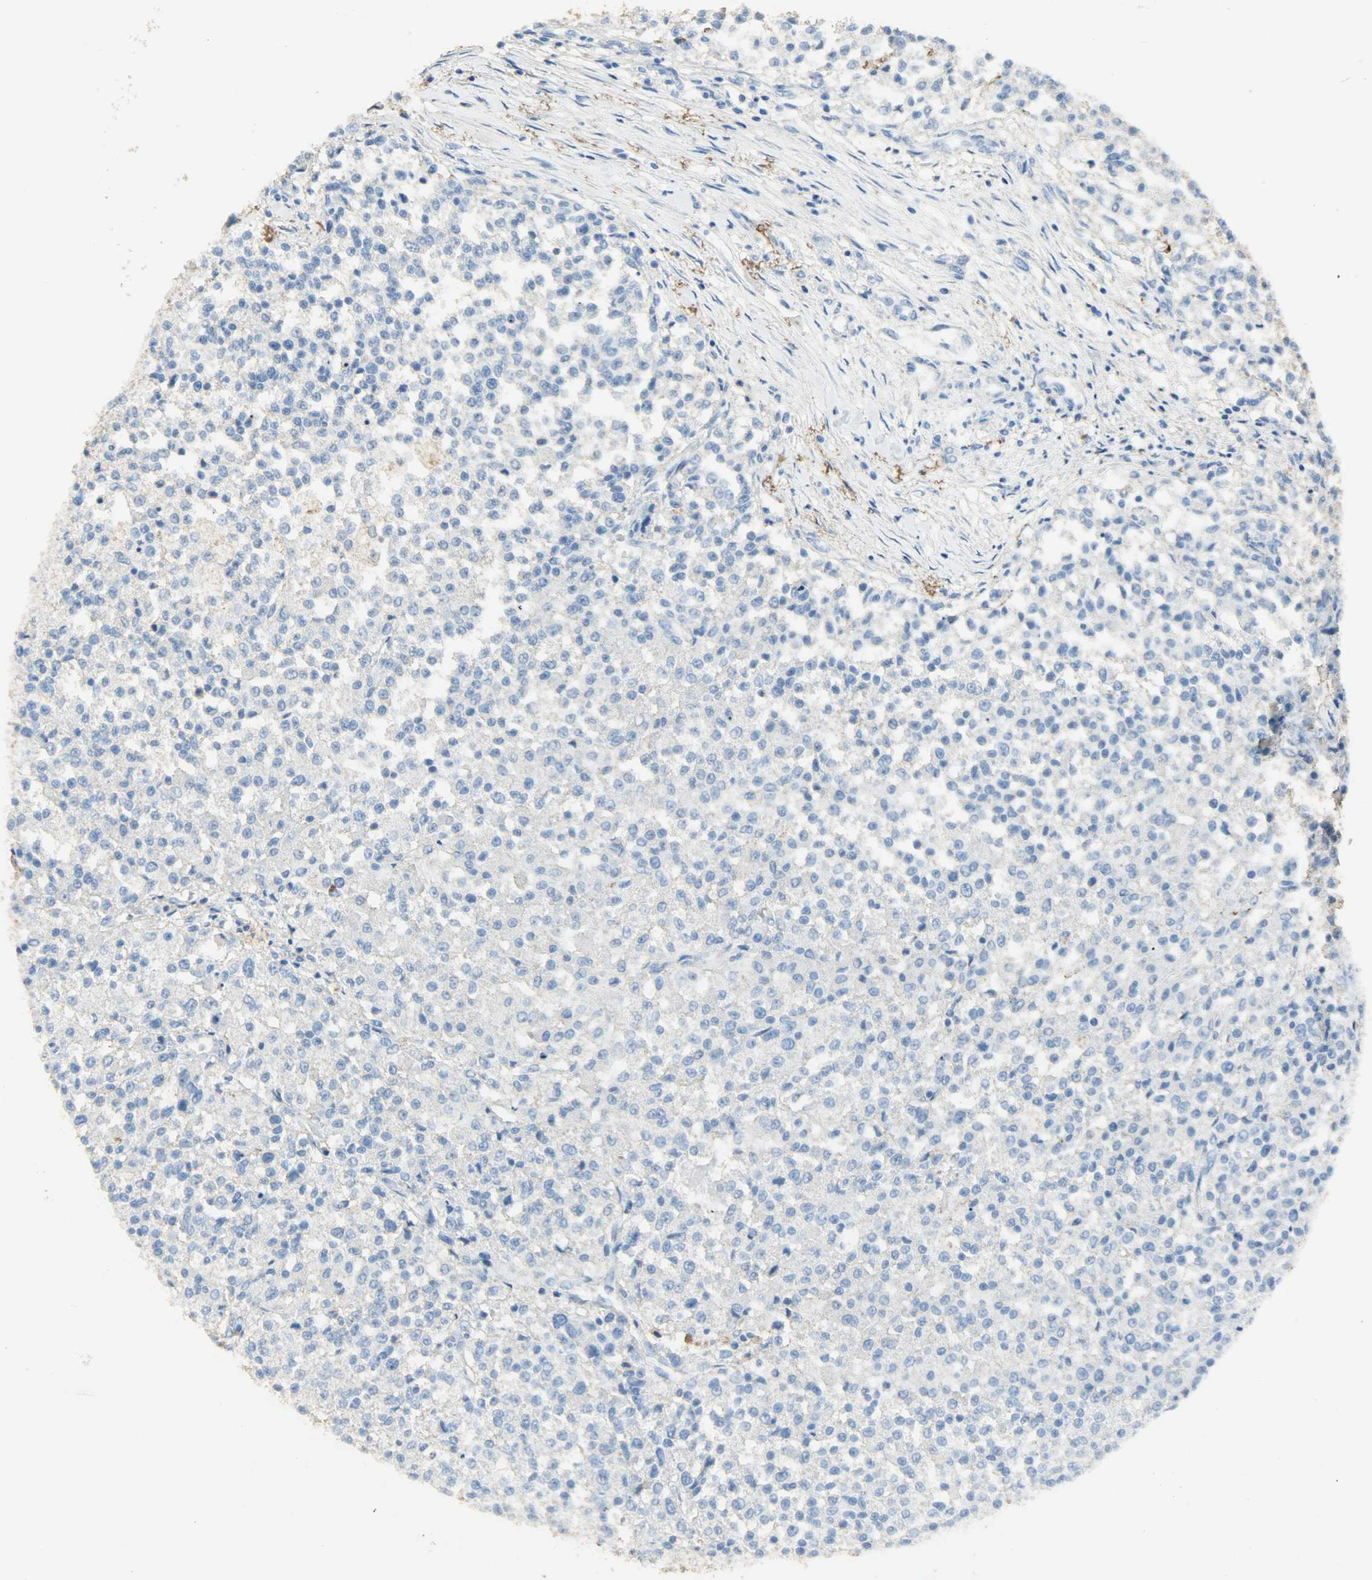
{"staining": {"intensity": "negative", "quantity": "none", "location": "none"}, "tissue": "testis cancer", "cell_type": "Tumor cells", "image_type": "cancer", "snomed": [{"axis": "morphology", "description": "Seminoma, NOS"}, {"axis": "topography", "description": "Testis"}], "caption": "Histopathology image shows no protein staining in tumor cells of testis cancer (seminoma) tissue.", "gene": "ASB9", "patient": {"sex": "male", "age": 59}}